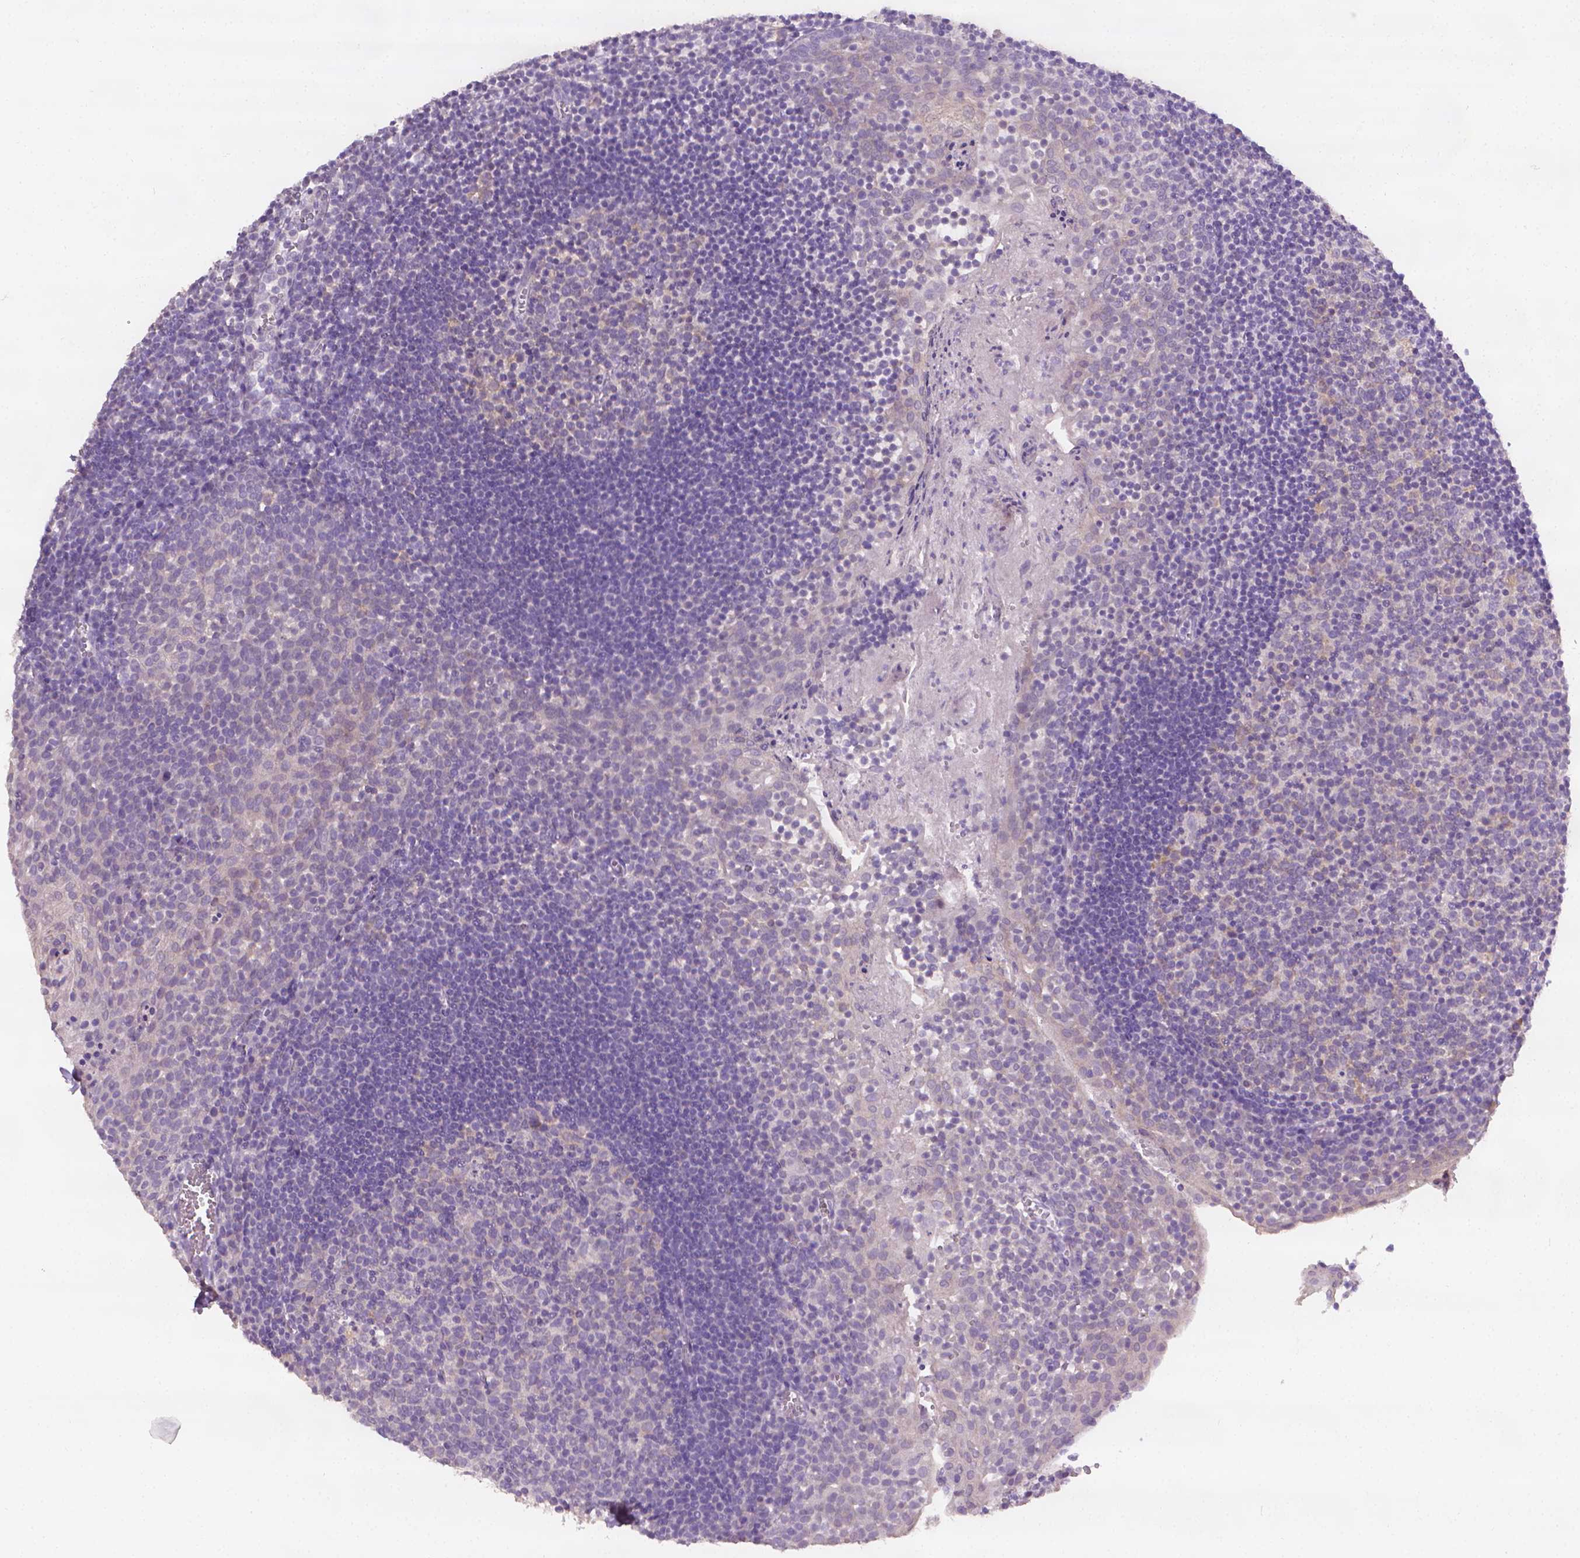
{"staining": {"intensity": "negative", "quantity": "none", "location": "none"}, "tissue": "lymph node", "cell_type": "Germinal center cells", "image_type": "normal", "snomed": [{"axis": "morphology", "description": "Normal tissue, NOS"}, {"axis": "topography", "description": "Lymph node"}], "caption": "Image shows no protein positivity in germinal center cells of benign lymph node.", "gene": "FASN", "patient": {"sex": "female", "age": 21}}